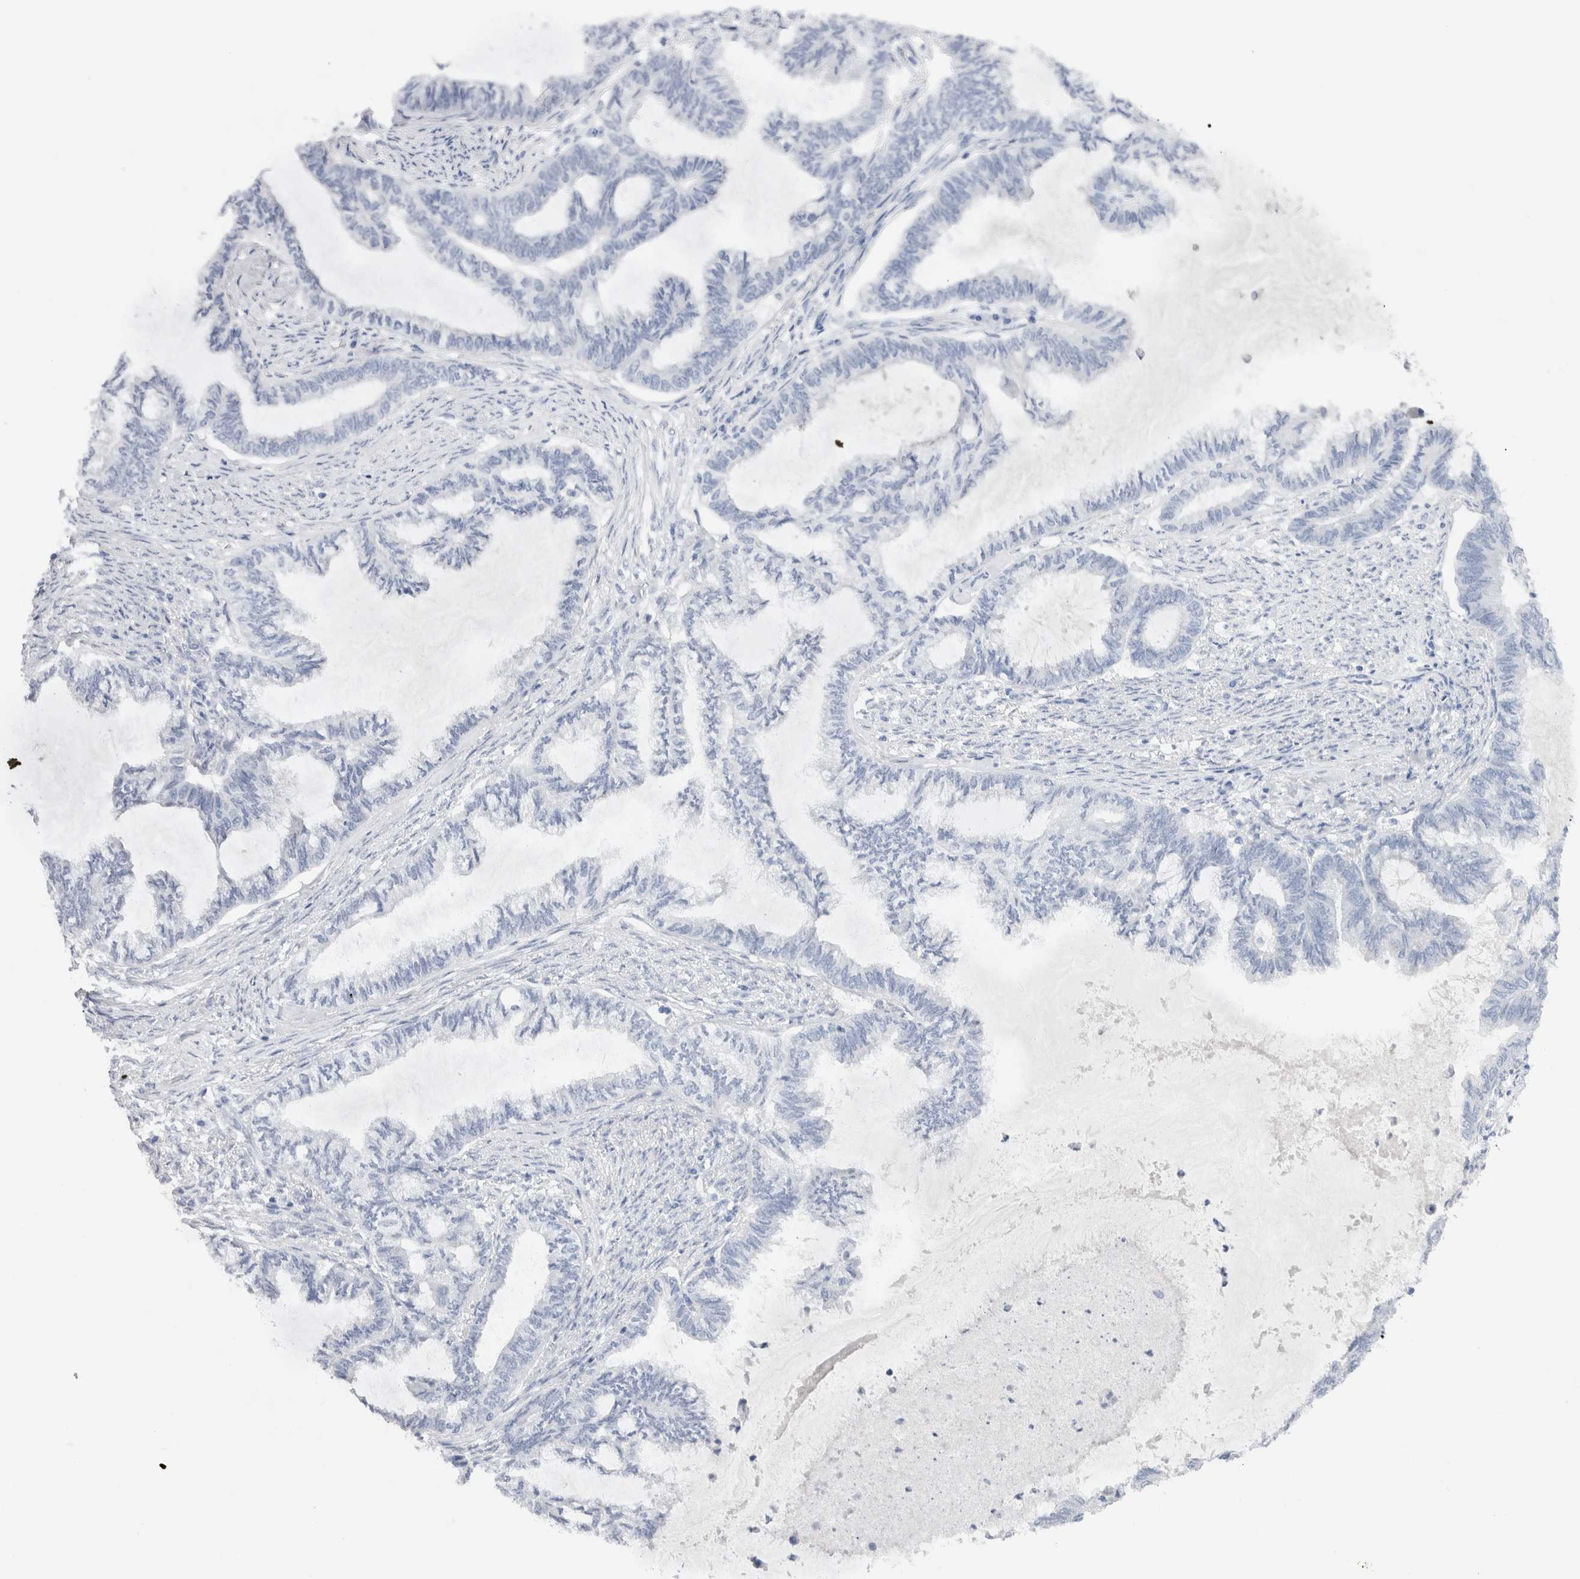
{"staining": {"intensity": "negative", "quantity": "none", "location": "none"}, "tissue": "endometrial cancer", "cell_type": "Tumor cells", "image_type": "cancer", "snomed": [{"axis": "morphology", "description": "Adenocarcinoma, NOS"}, {"axis": "topography", "description": "Endometrium"}], "caption": "Endometrial cancer (adenocarcinoma) was stained to show a protein in brown. There is no significant expression in tumor cells.", "gene": "C9orf50", "patient": {"sex": "female", "age": 86}}